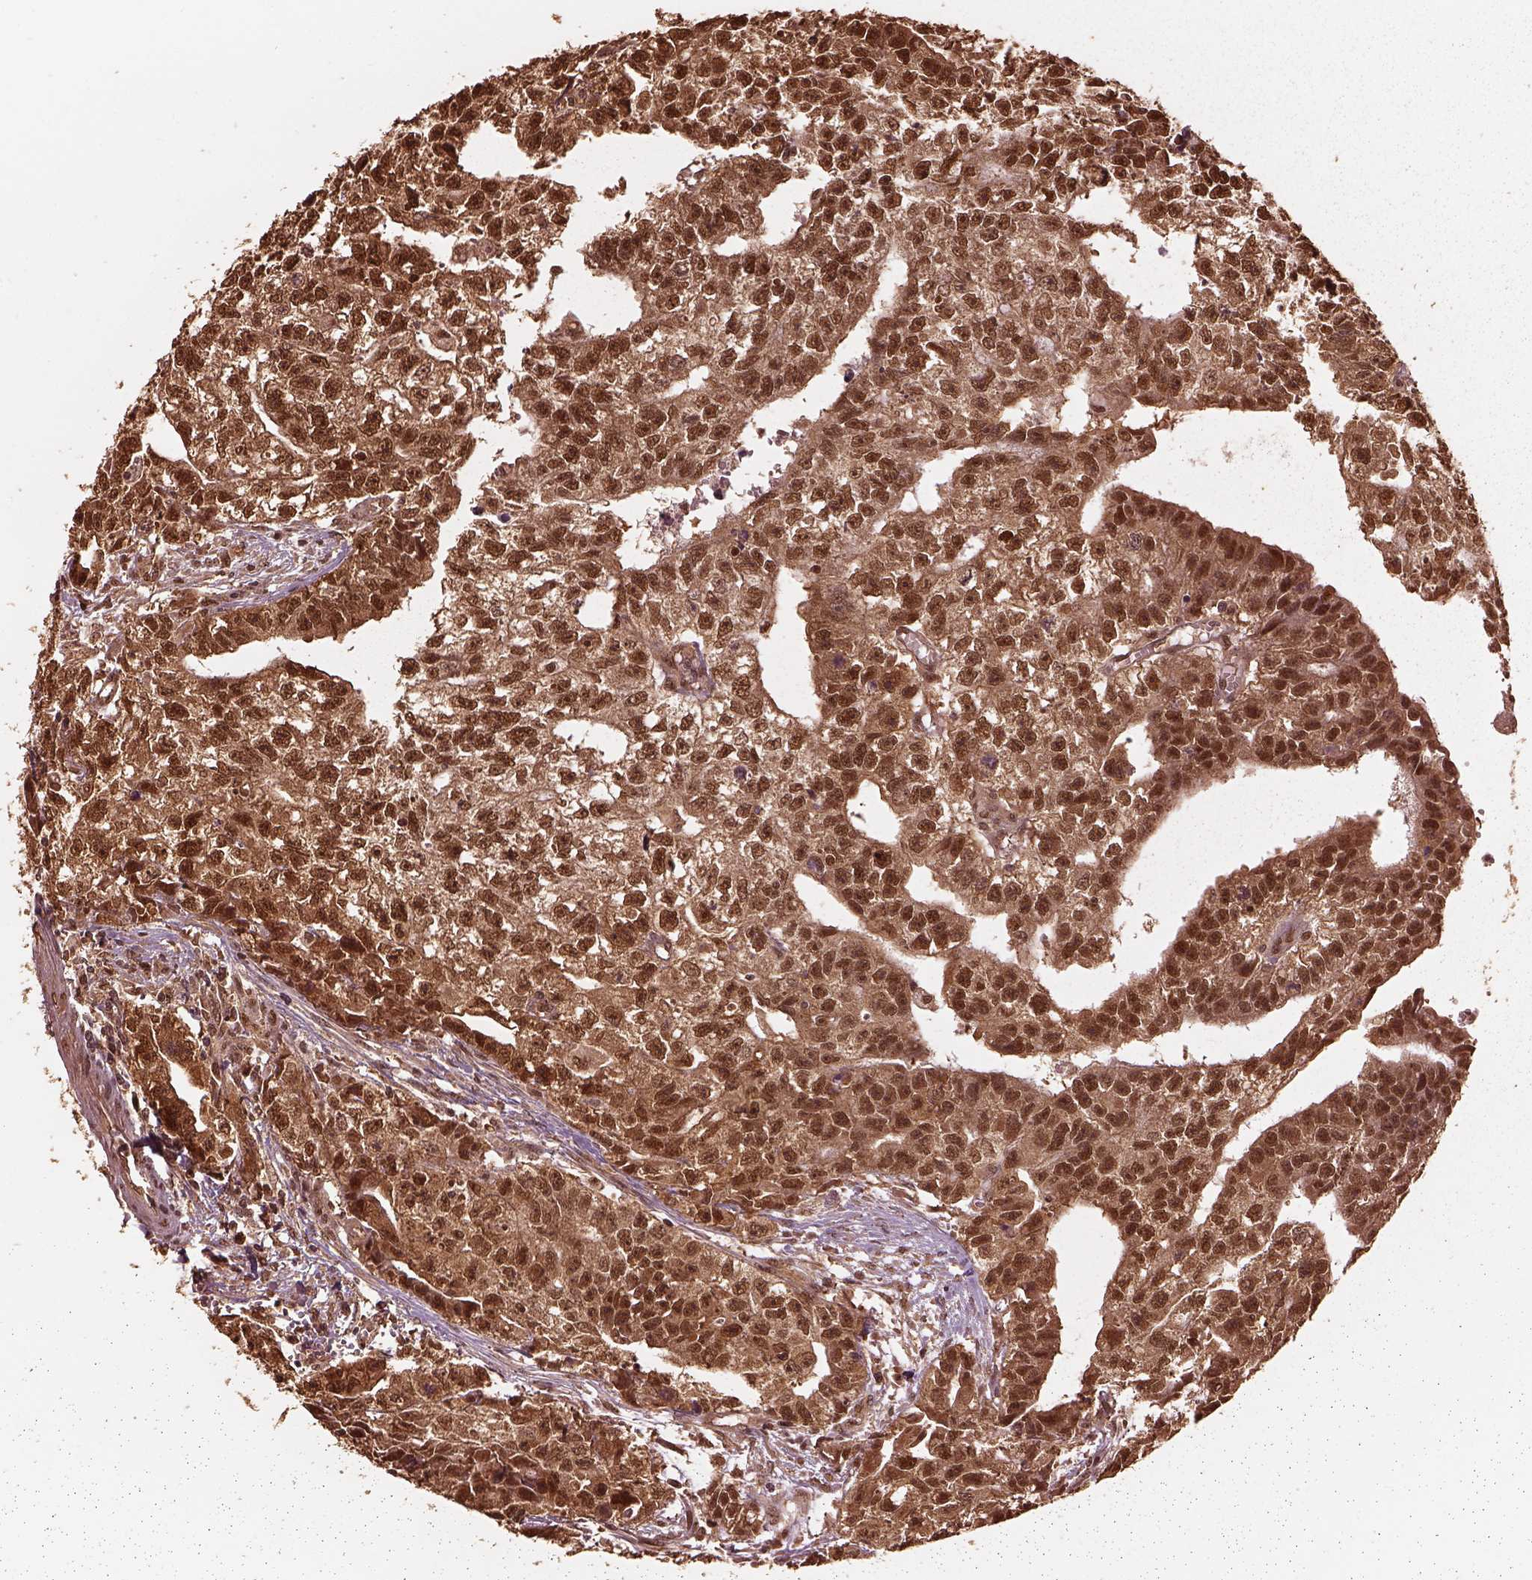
{"staining": {"intensity": "moderate", "quantity": ">75%", "location": "cytoplasmic/membranous,nuclear"}, "tissue": "testis cancer", "cell_type": "Tumor cells", "image_type": "cancer", "snomed": [{"axis": "morphology", "description": "Carcinoma, Embryonal, NOS"}, {"axis": "morphology", "description": "Teratoma, malignant, NOS"}, {"axis": "topography", "description": "Testis"}], "caption": "This is an image of immunohistochemistry (IHC) staining of testis cancer (malignant teratoma), which shows moderate expression in the cytoplasmic/membranous and nuclear of tumor cells.", "gene": "PSMC5", "patient": {"sex": "male", "age": 24}}